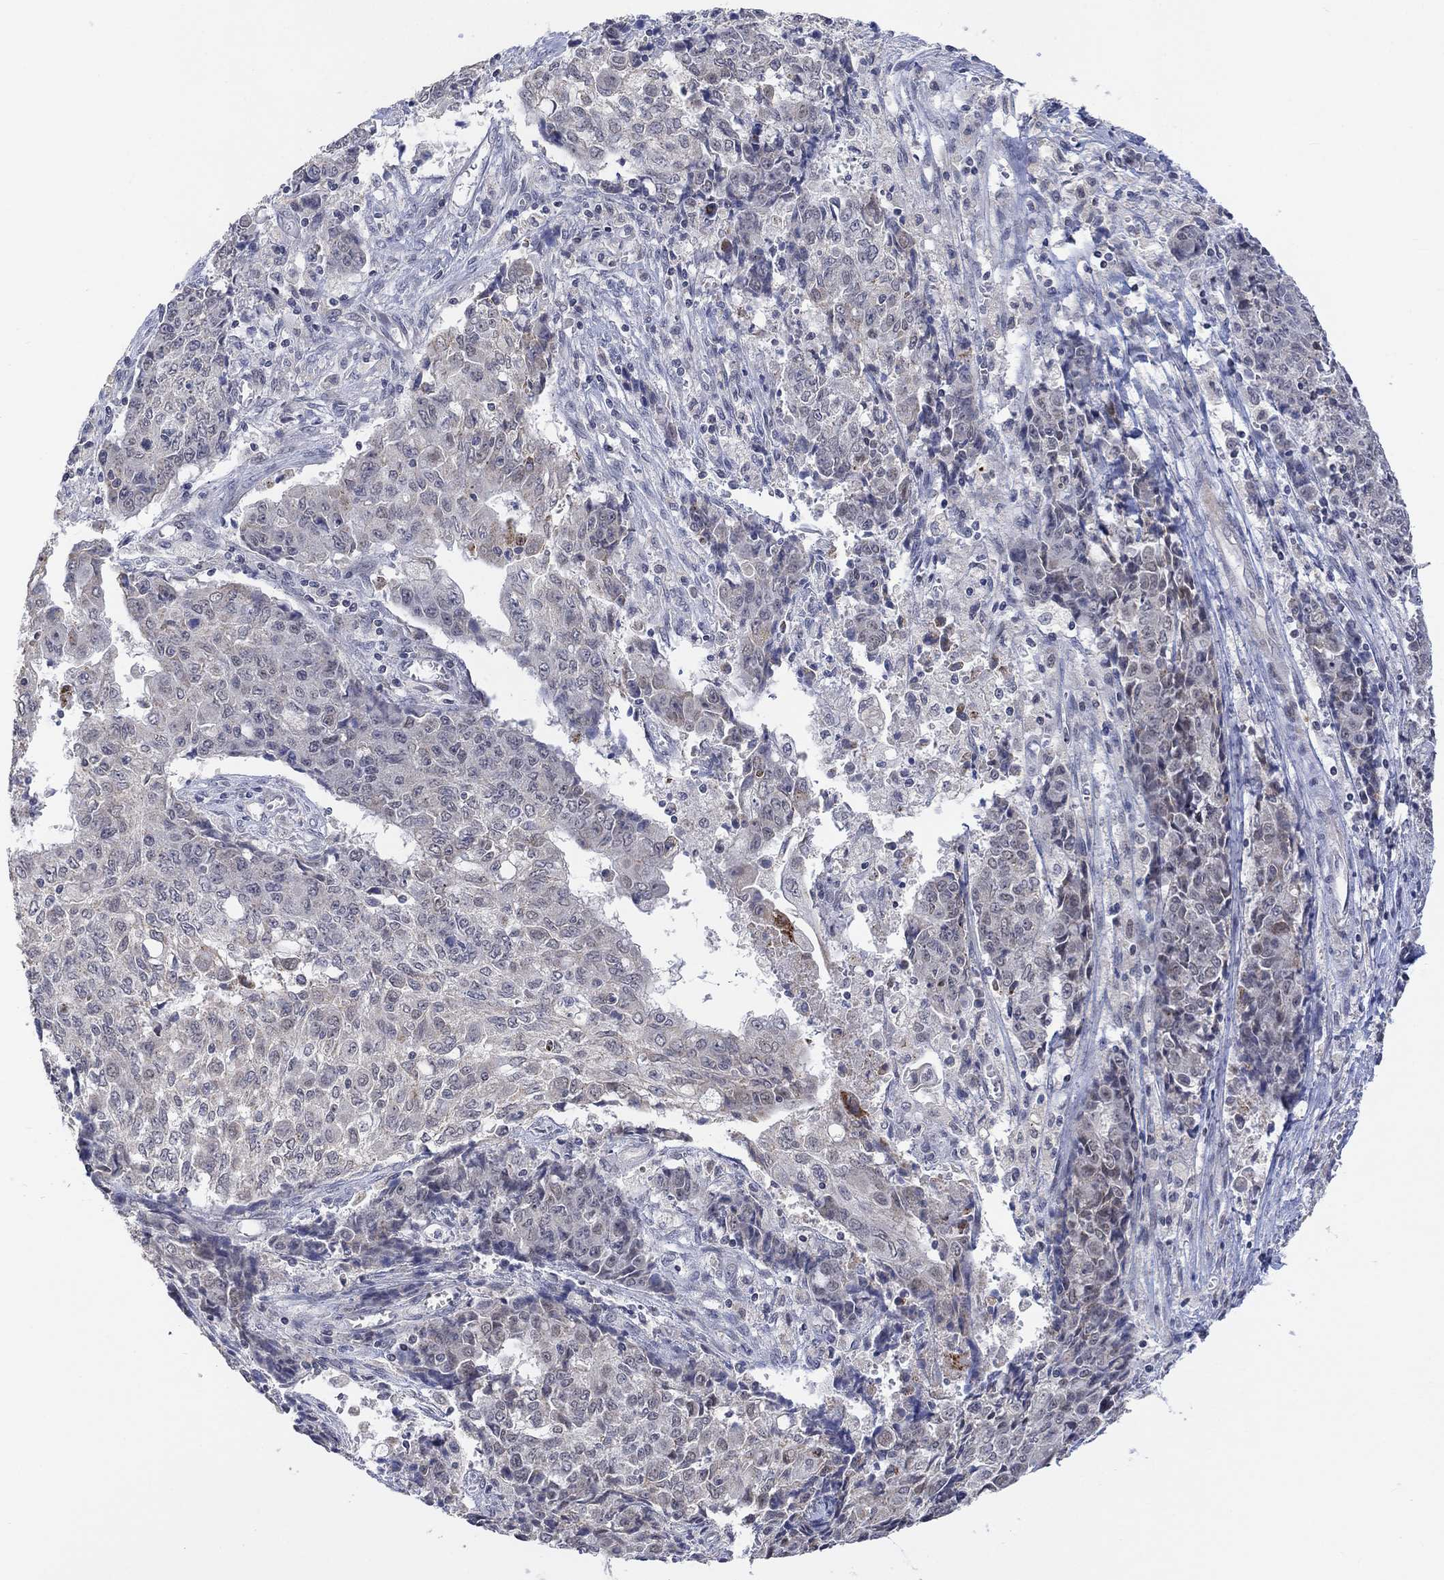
{"staining": {"intensity": "negative", "quantity": "none", "location": "none"}, "tissue": "ovarian cancer", "cell_type": "Tumor cells", "image_type": "cancer", "snomed": [{"axis": "morphology", "description": "Carcinoma, endometroid"}, {"axis": "topography", "description": "Ovary"}], "caption": "An IHC micrograph of ovarian cancer is shown. There is no staining in tumor cells of ovarian cancer. The staining is performed using DAB brown chromogen with nuclei counter-stained in using hematoxylin.", "gene": "SLC48A1", "patient": {"sex": "female", "age": 42}}